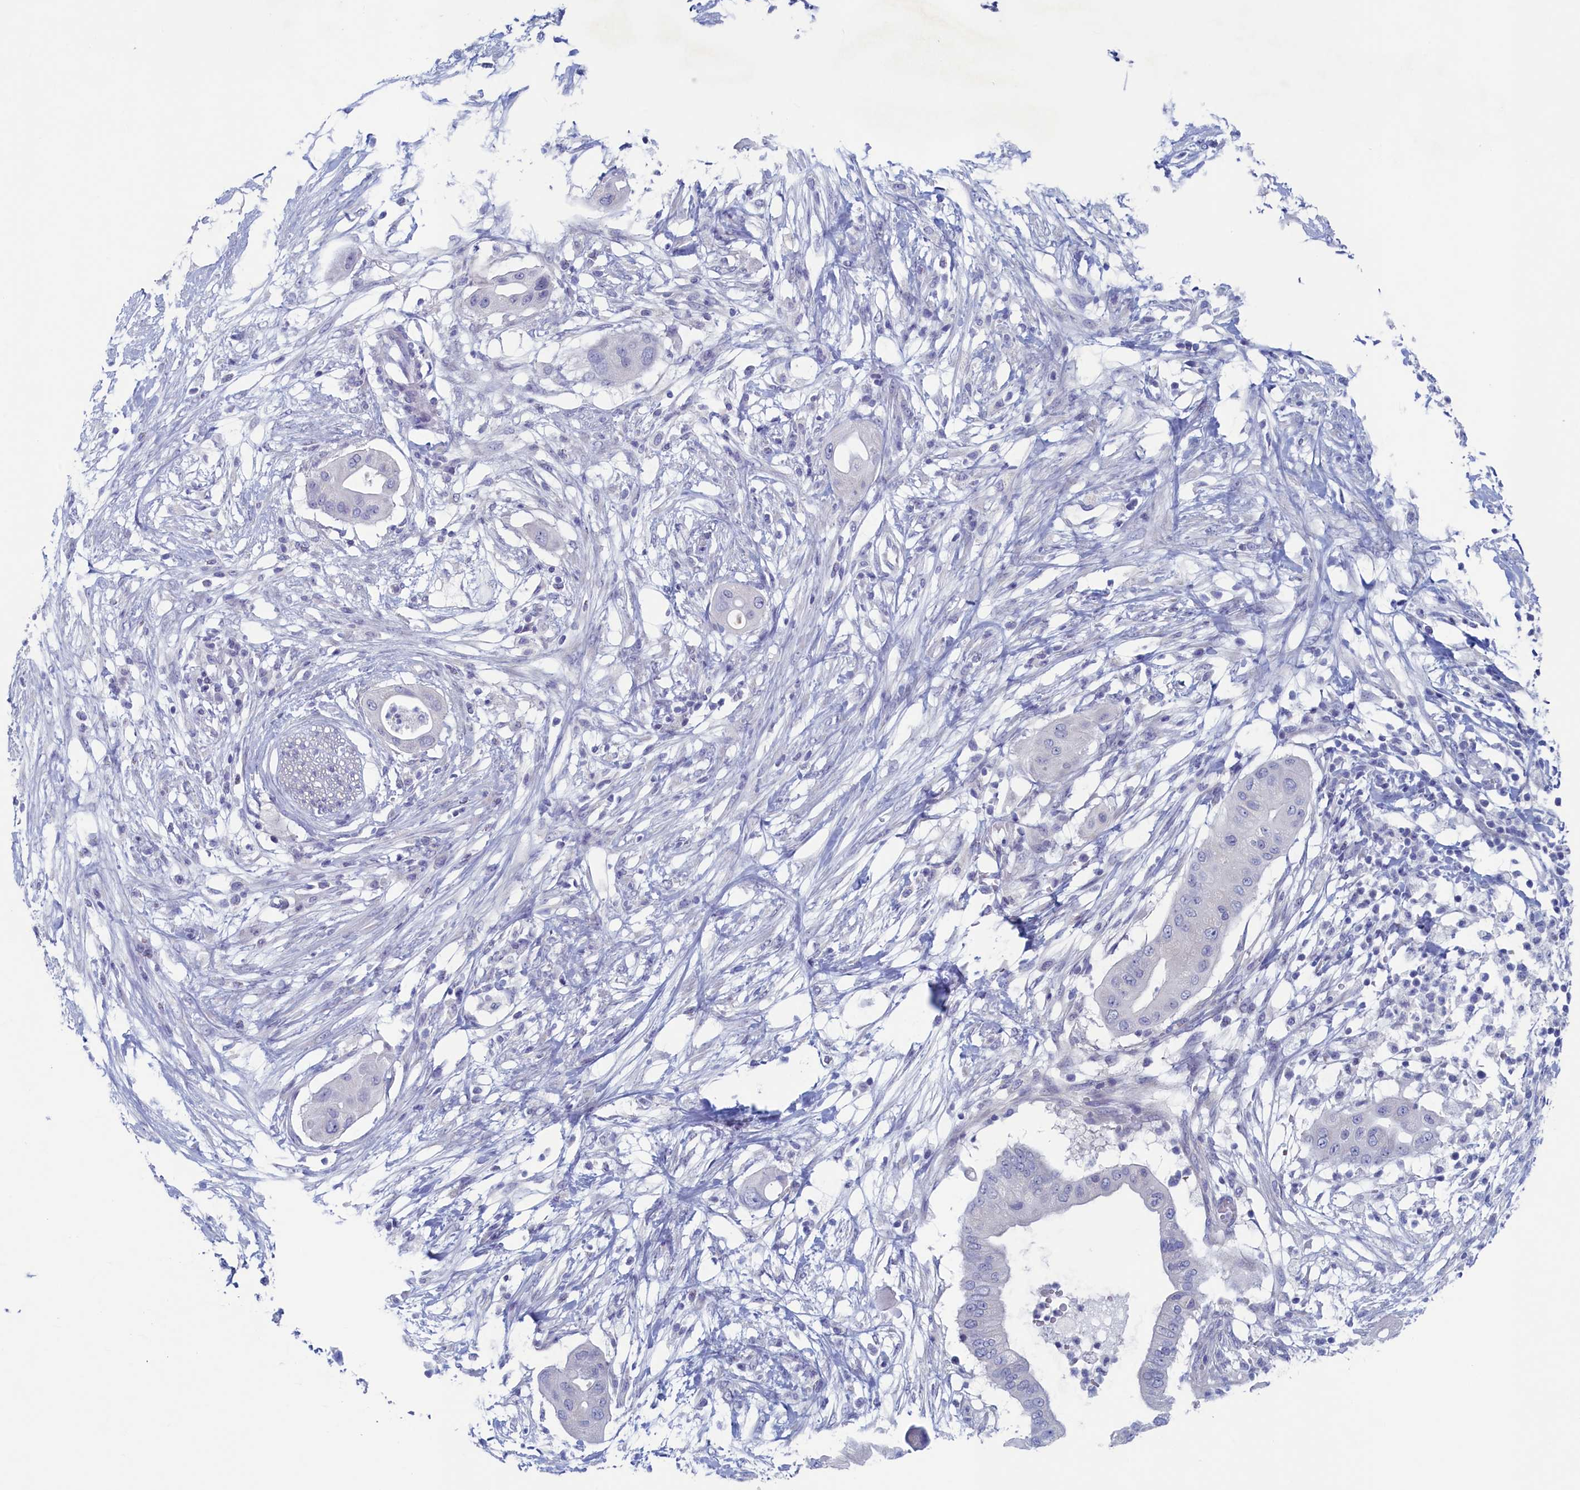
{"staining": {"intensity": "negative", "quantity": "none", "location": "none"}, "tissue": "pancreatic cancer", "cell_type": "Tumor cells", "image_type": "cancer", "snomed": [{"axis": "morphology", "description": "Adenocarcinoma, NOS"}, {"axis": "topography", "description": "Pancreas"}], "caption": "DAB (3,3'-diaminobenzidine) immunohistochemical staining of human pancreatic cancer shows no significant expression in tumor cells.", "gene": "WDR76", "patient": {"sex": "male", "age": 68}}